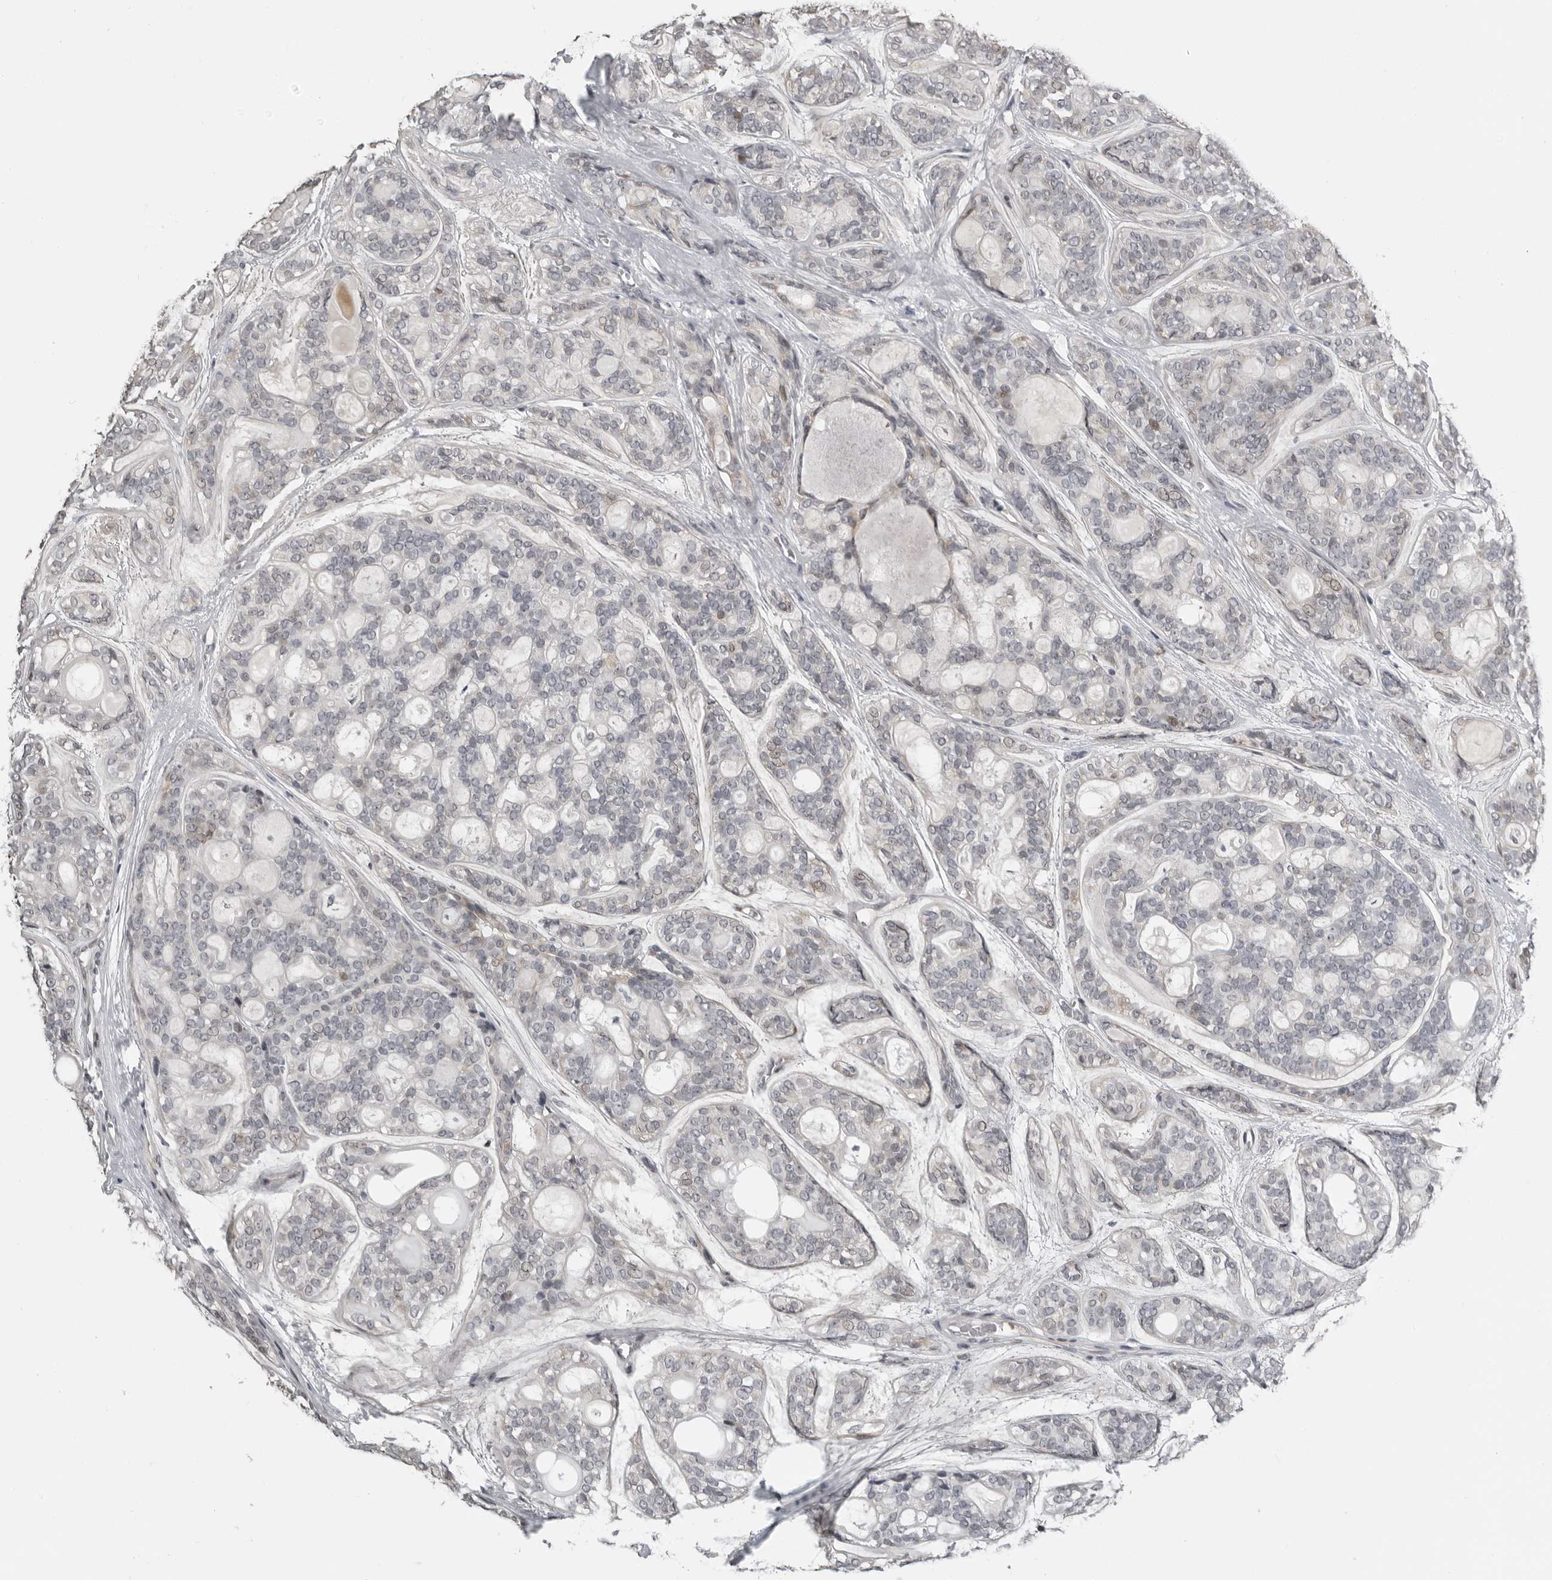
{"staining": {"intensity": "negative", "quantity": "none", "location": "none"}, "tissue": "head and neck cancer", "cell_type": "Tumor cells", "image_type": "cancer", "snomed": [{"axis": "morphology", "description": "Adenocarcinoma, NOS"}, {"axis": "topography", "description": "Head-Neck"}], "caption": "A histopathology image of head and neck adenocarcinoma stained for a protein reveals no brown staining in tumor cells. The staining is performed using DAB brown chromogen with nuclei counter-stained in using hematoxylin.", "gene": "PRRX2", "patient": {"sex": "male", "age": 66}}